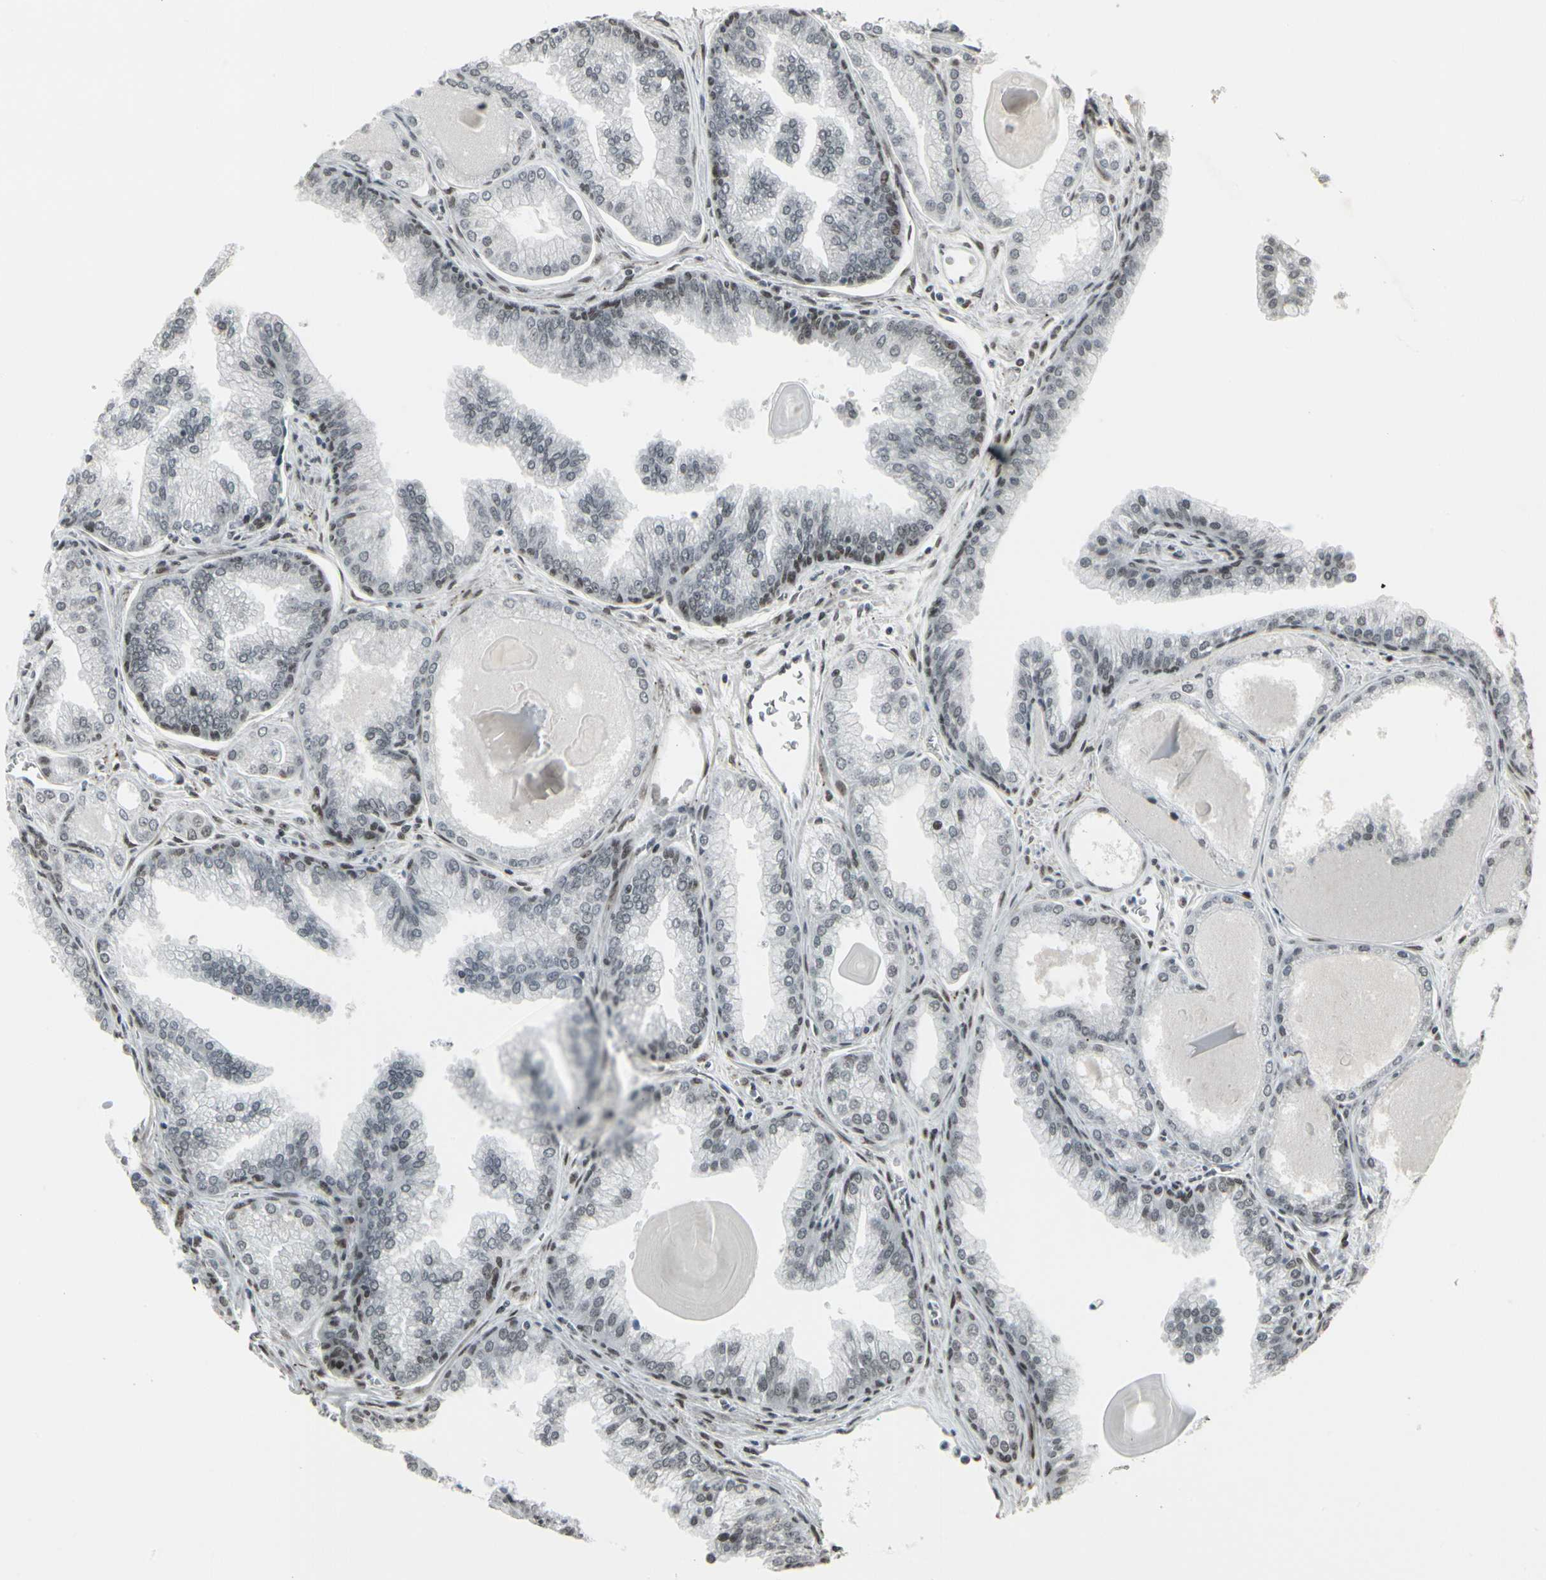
{"staining": {"intensity": "strong", "quantity": "25%-75%", "location": "nuclear"}, "tissue": "prostate cancer", "cell_type": "Tumor cells", "image_type": "cancer", "snomed": [{"axis": "morphology", "description": "Adenocarcinoma, Low grade"}, {"axis": "topography", "description": "Prostate"}], "caption": "The photomicrograph shows a brown stain indicating the presence of a protein in the nuclear of tumor cells in prostate low-grade adenocarcinoma.", "gene": "HMG20A", "patient": {"sex": "male", "age": 59}}